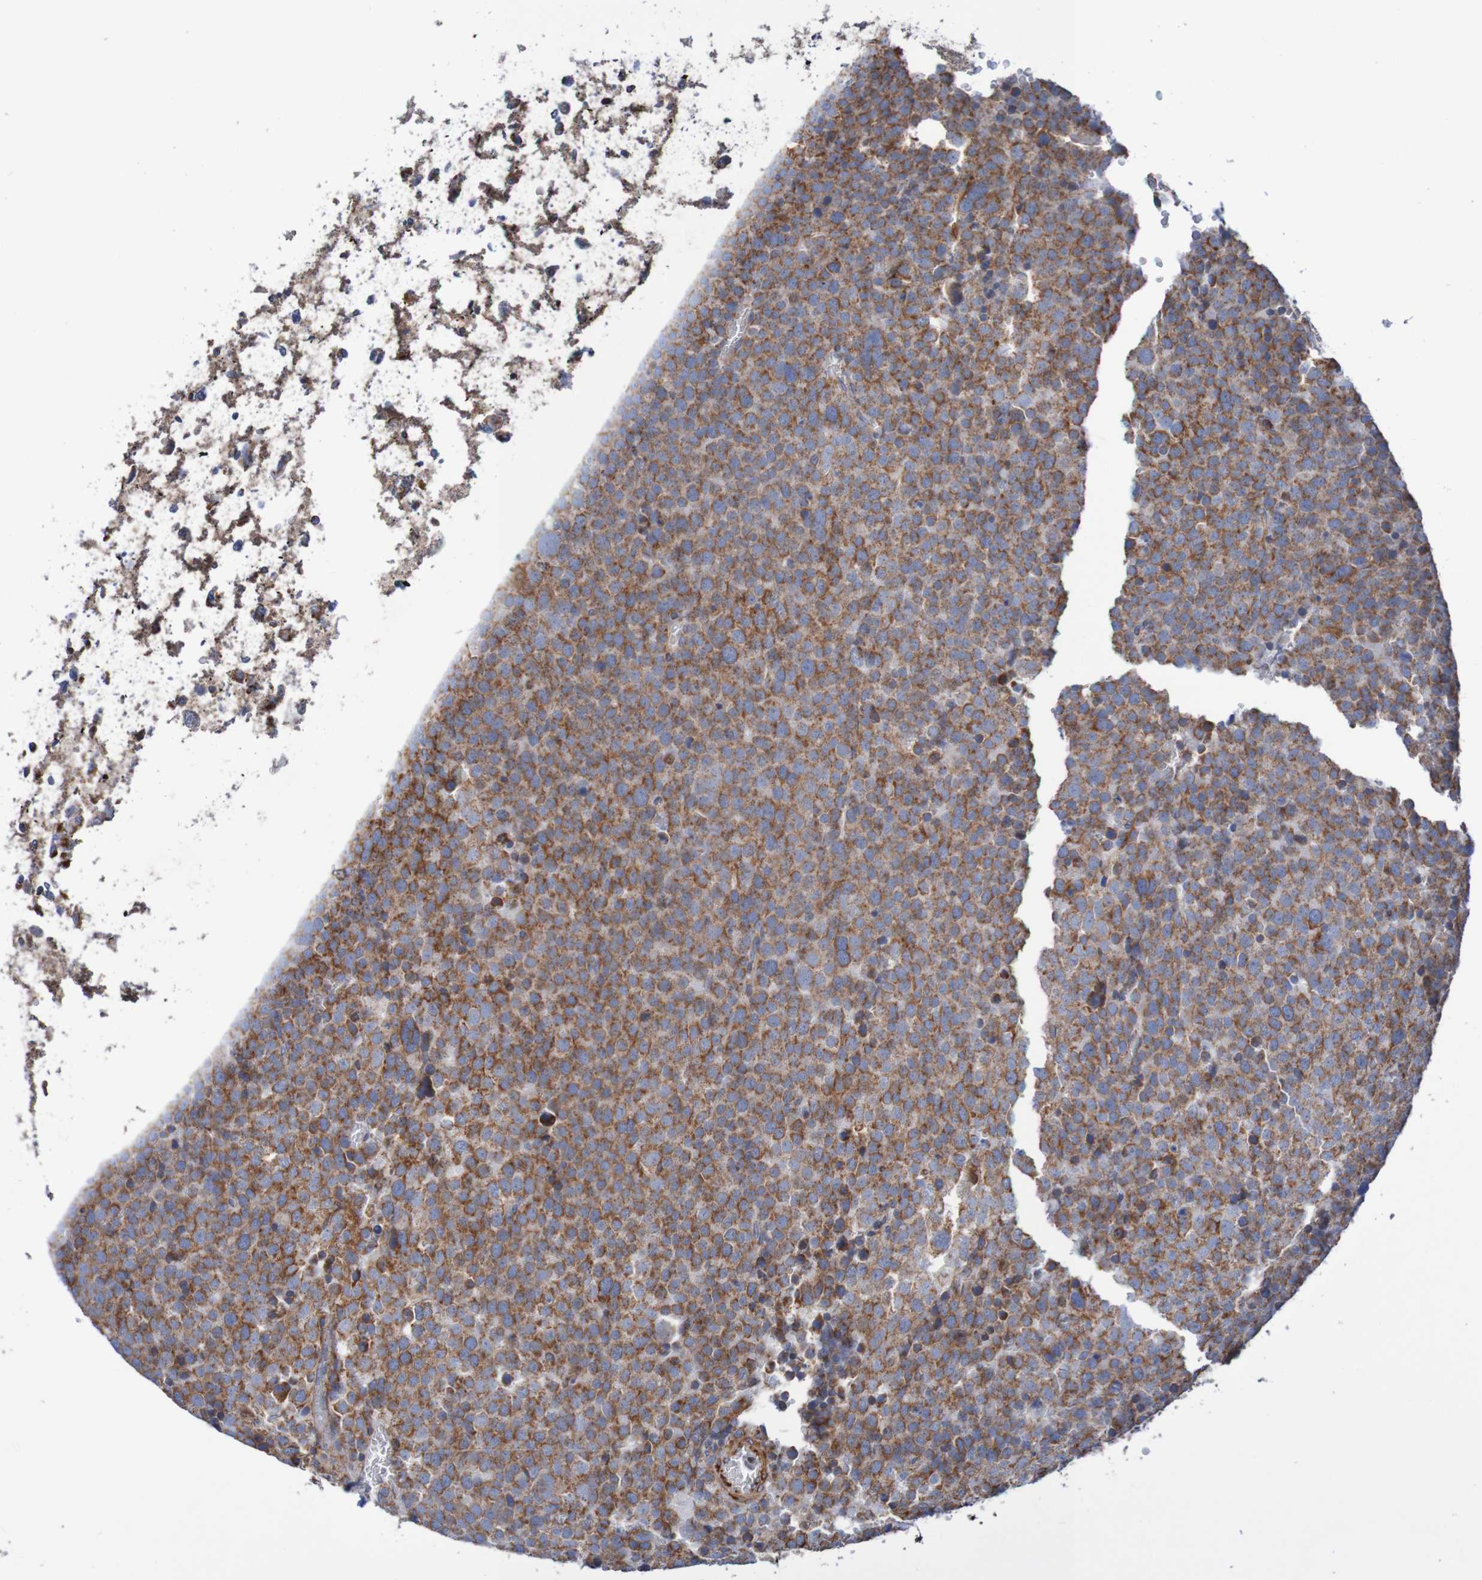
{"staining": {"intensity": "moderate", "quantity": ">75%", "location": "cytoplasmic/membranous"}, "tissue": "testis cancer", "cell_type": "Tumor cells", "image_type": "cancer", "snomed": [{"axis": "morphology", "description": "Seminoma, NOS"}, {"axis": "topography", "description": "Testis"}], "caption": "A brown stain labels moderate cytoplasmic/membranous expression of a protein in testis cancer (seminoma) tumor cells.", "gene": "MMEL1", "patient": {"sex": "male", "age": 71}}